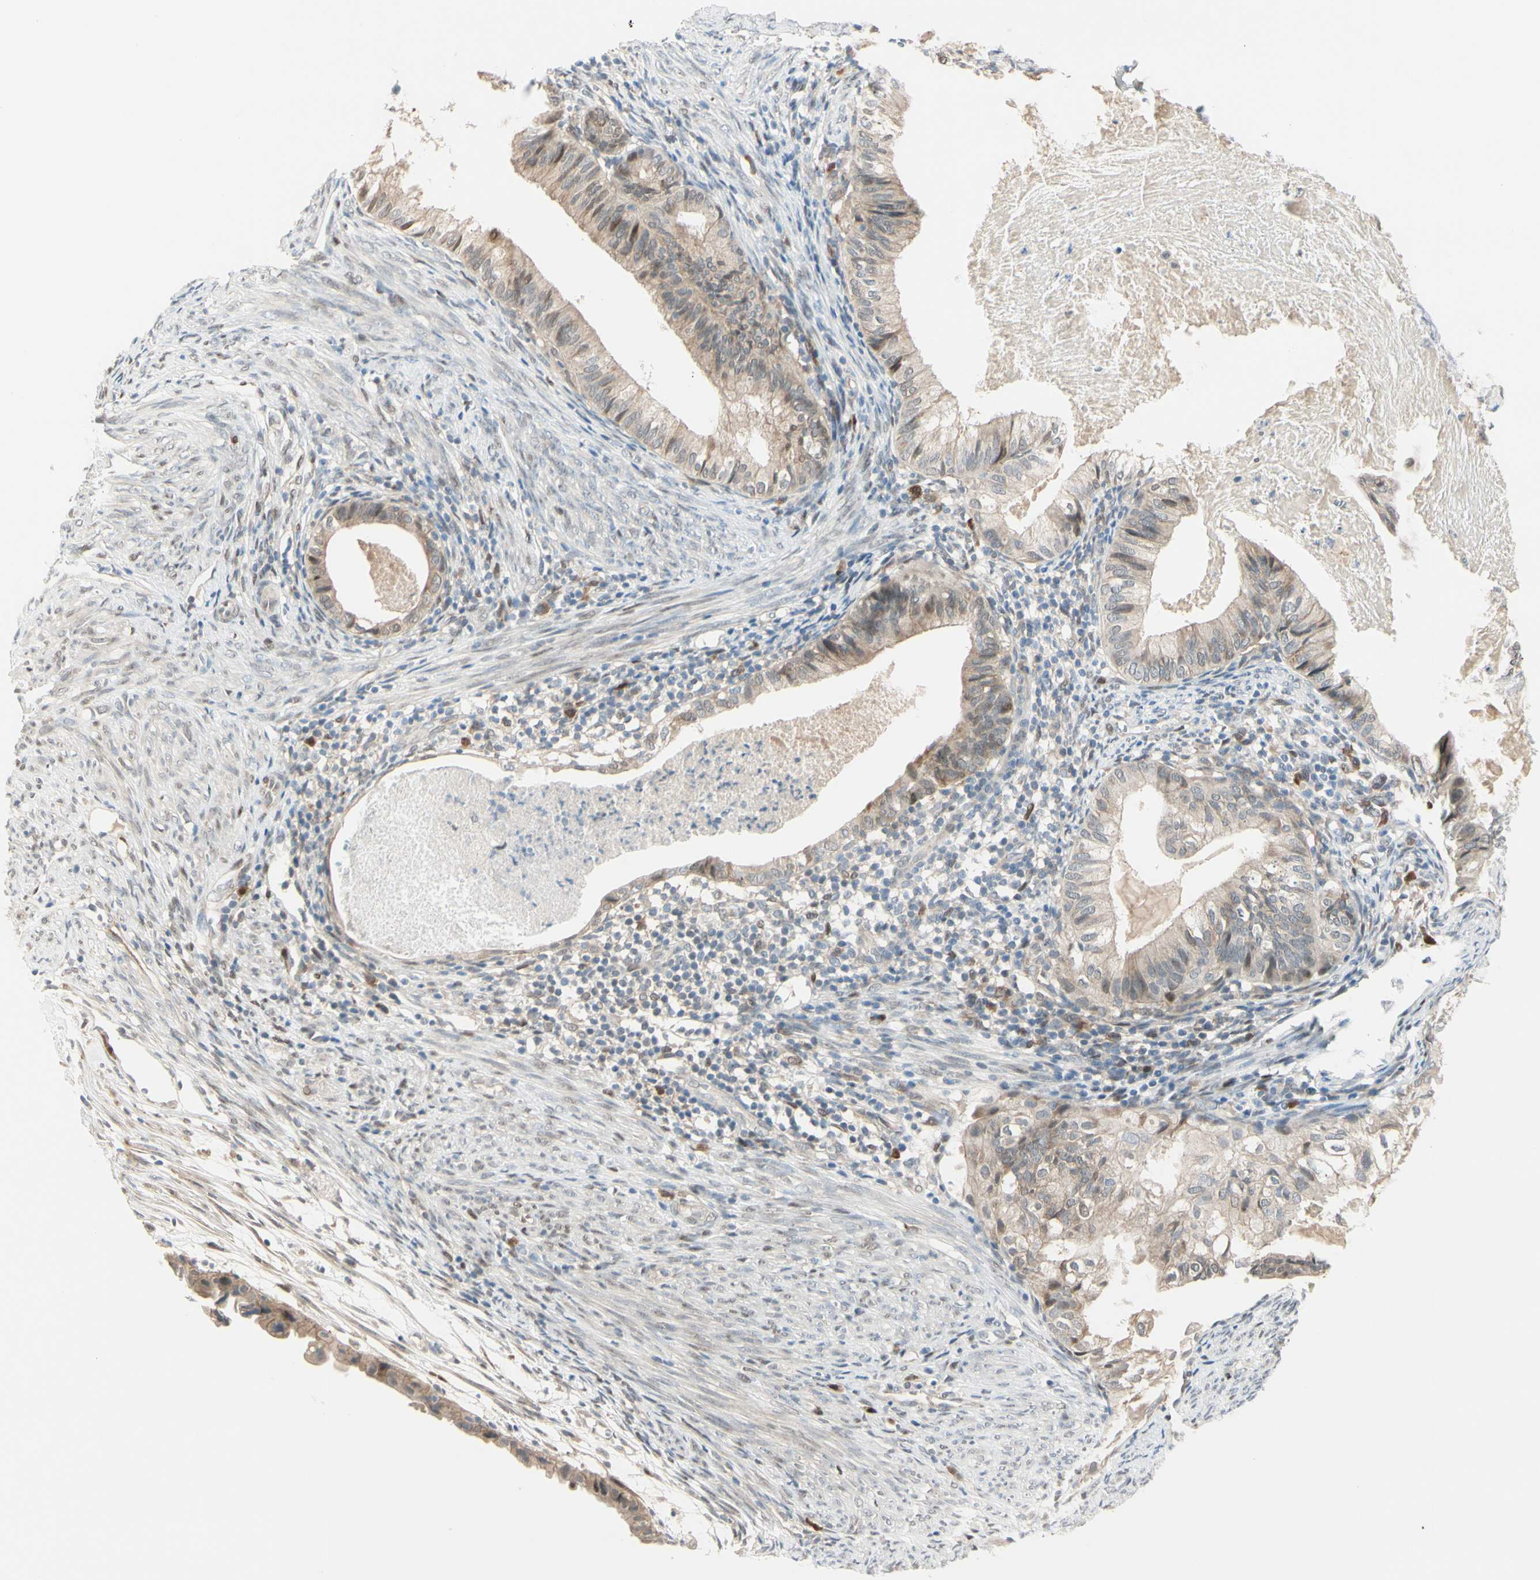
{"staining": {"intensity": "weak", "quantity": ">75%", "location": "cytoplasmic/membranous"}, "tissue": "cervical cancer", "cell_type": "Tumor cells", "image_type": "cancer", "snomed": [{"axis": "morphology", "description": "Normal tissue, NOS"}, {"axis": "morphology", "description": "Adenocarcinoma, NOS"}, {"axis": "topography", "description": "Cervix"}, {"axis": "topography", "description": "Endometrium"}], "caption": "The histopathology image reveals staining of cervical cancer (adenocarcinoma), revealing weak cytoplasmic/membranous protein positivity (brown color) within tumor cells. (Brightfield microscopy of DAB IHC at high magnification).", "gene": "PTTG1", "patient": {"sex": "female", "age": 86}}